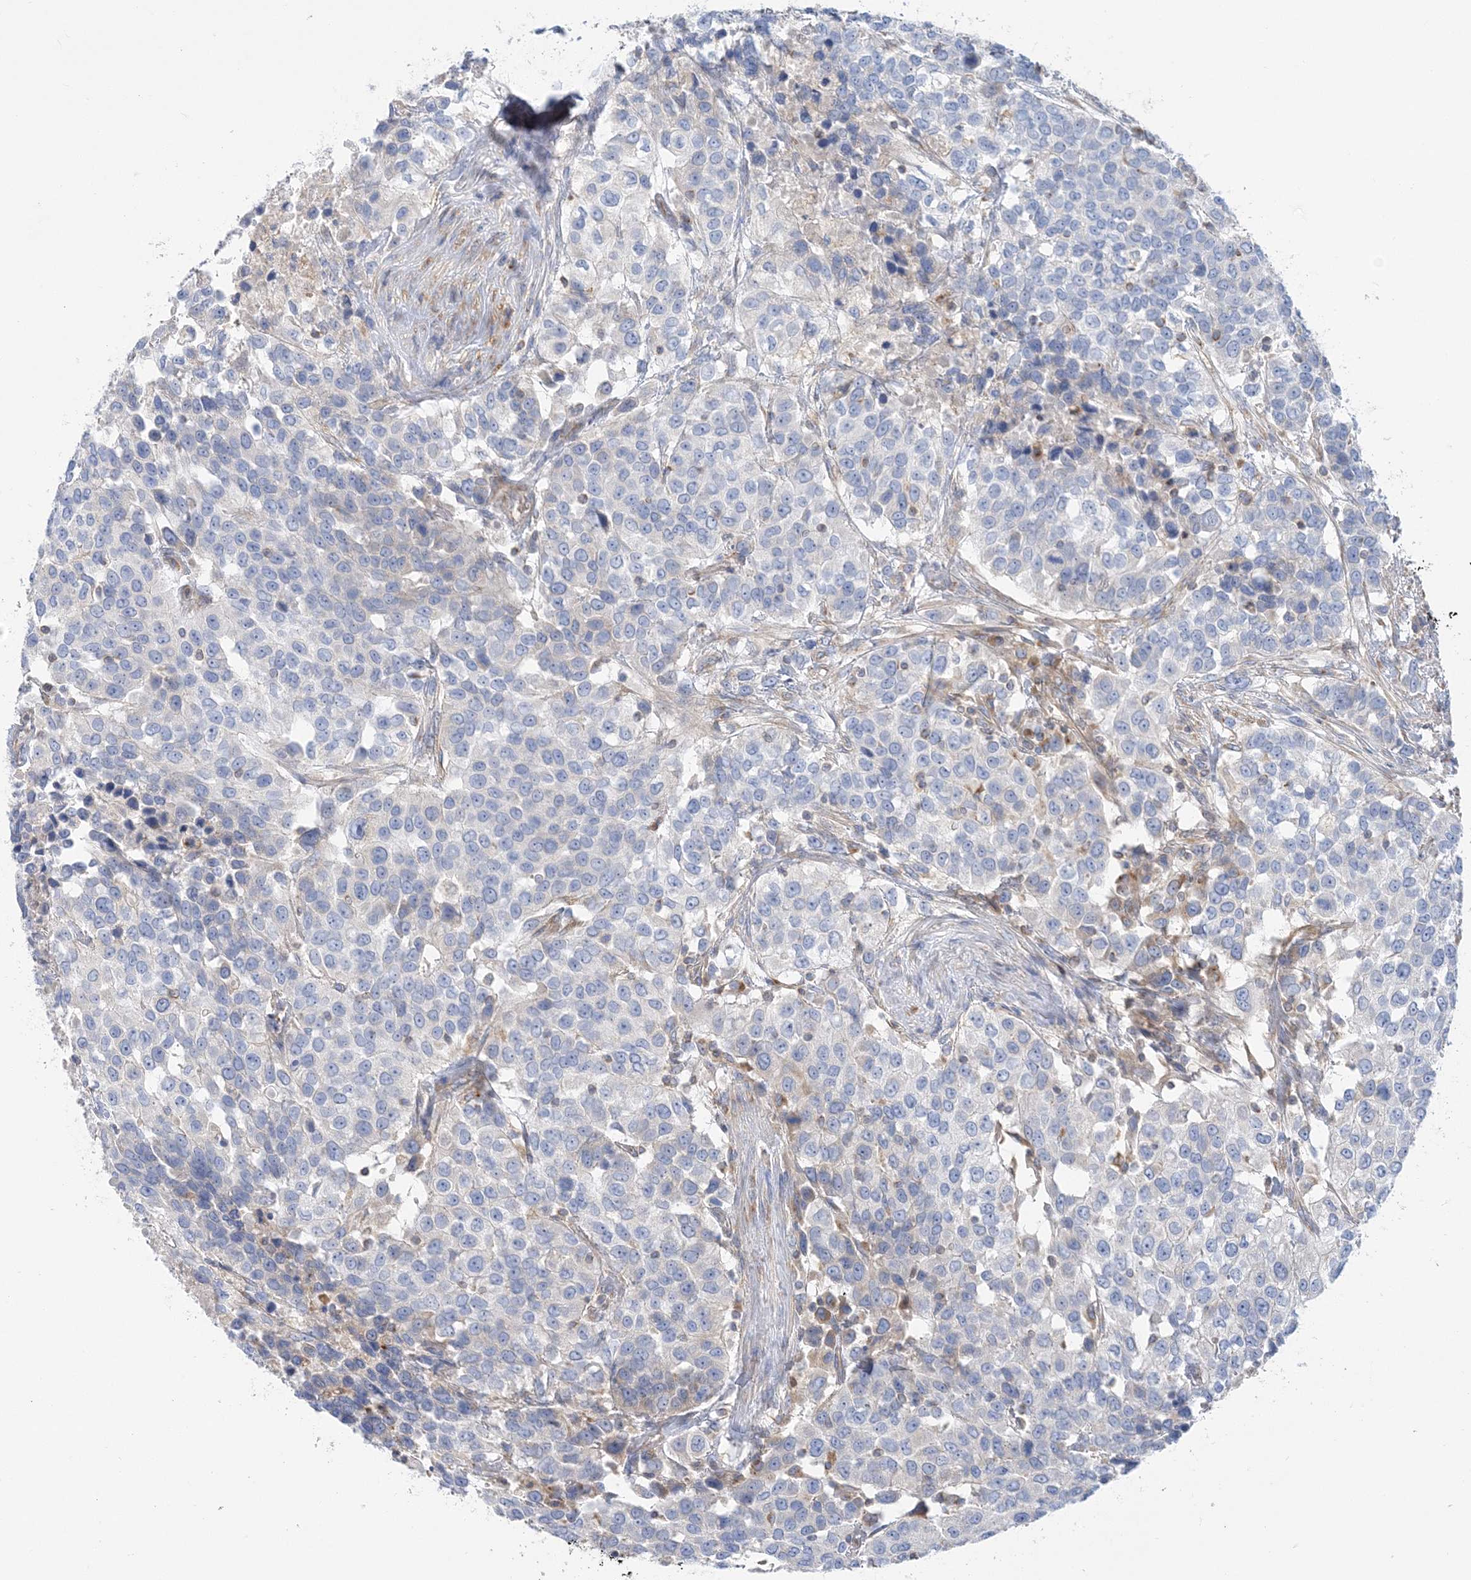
{"staining": {"intensity": "negative", "quantity": "none", "location": "none"}, "tissue": "urothelial cancer", "cell_type": "Tumor cells", "image_type": "cancer", "snomed": [{"axis": "morphology", "description": "Urothelial carcinoma, High grade"}, {"axis": "topography", "description": "Urinary bladder"}], "caption": "Immunohistochemistry (IHC) of urothelial cancer displays no staining in tumor cells.", "gene": "FAM114A2", "patient": {"sex": "female", "age": 80}}